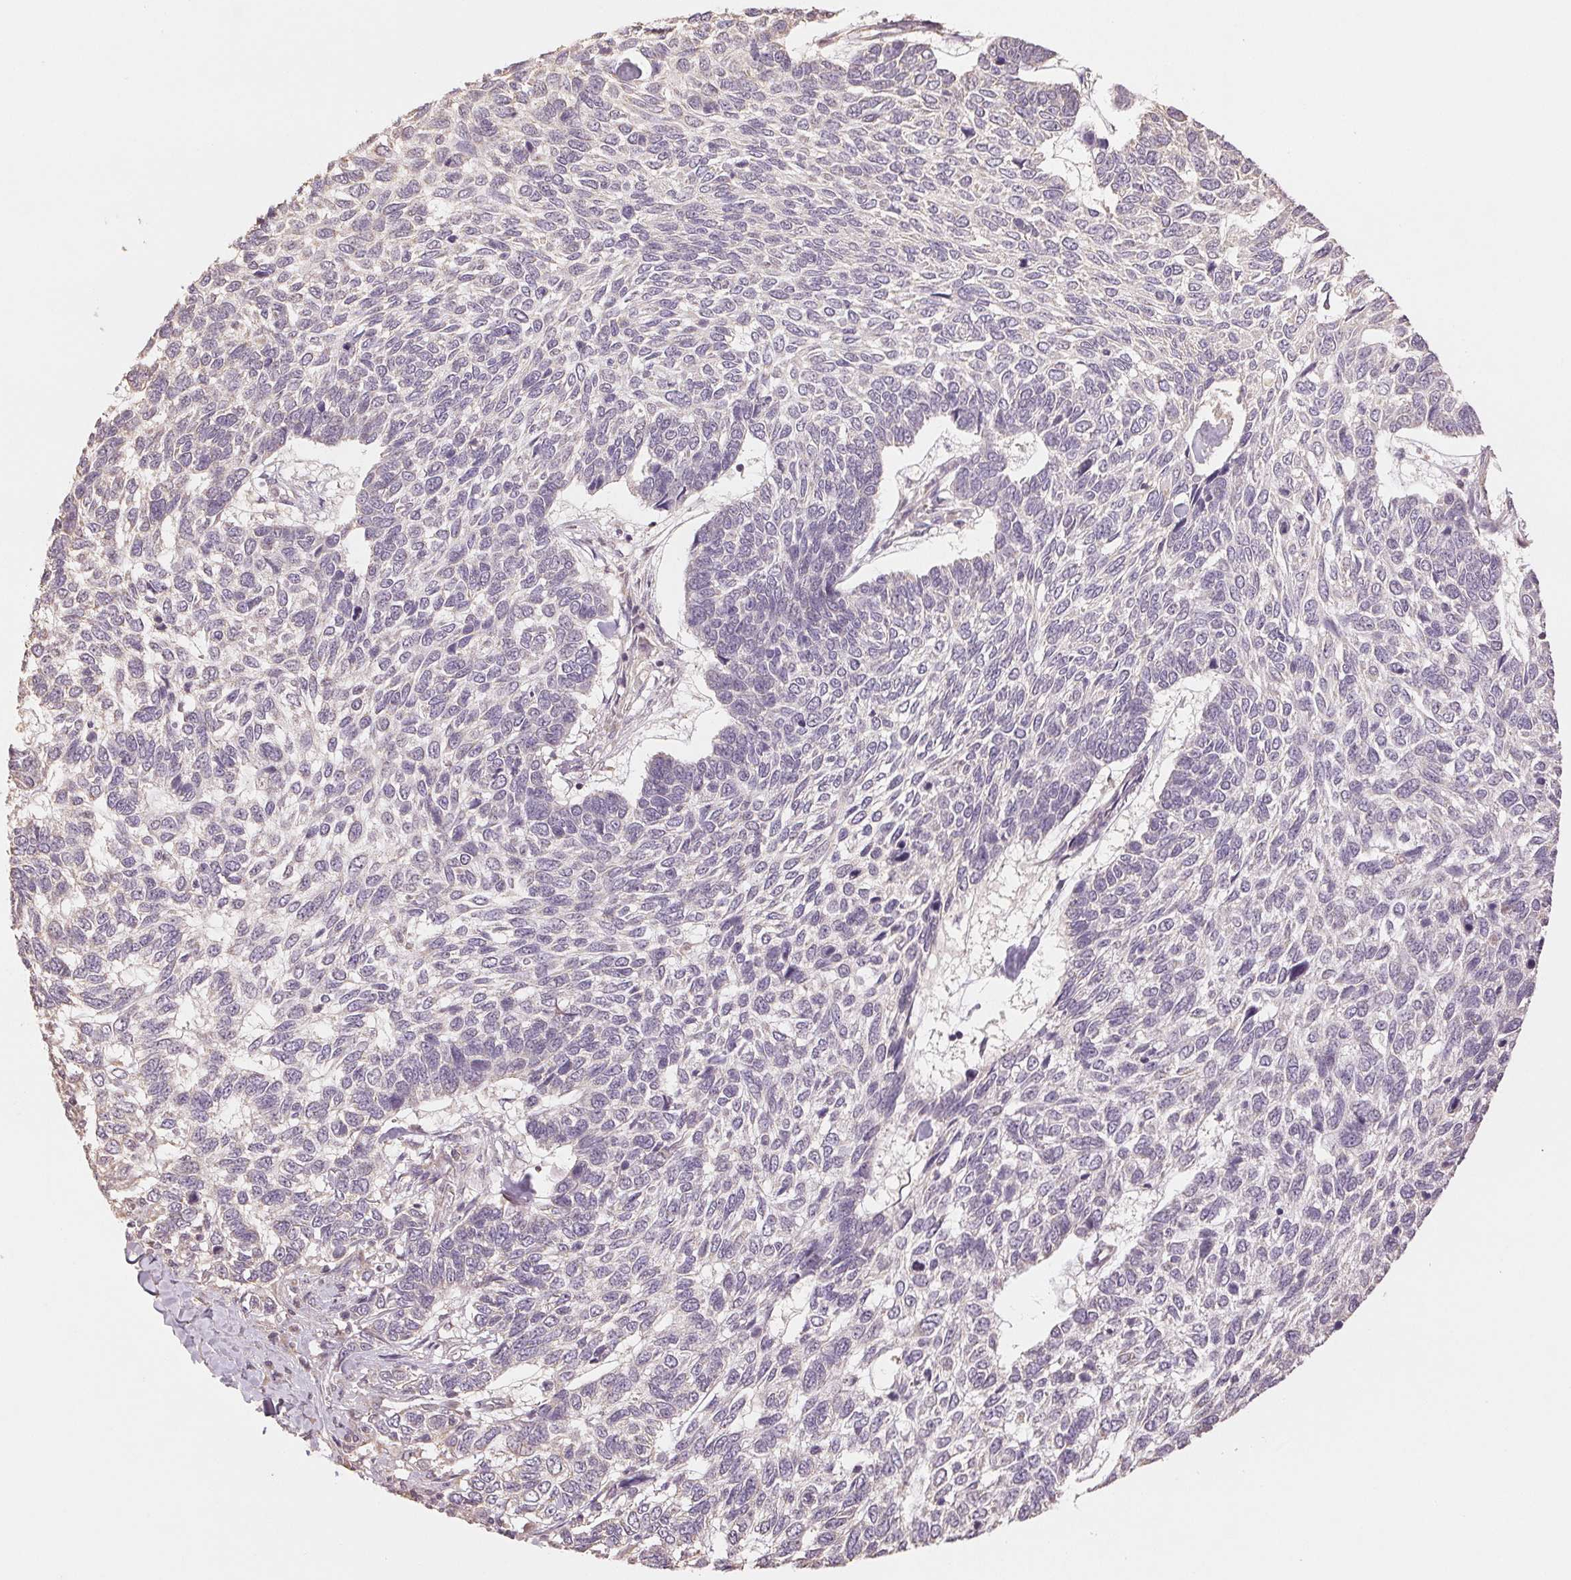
{"staining": {"intensity": "negative", "quantity": "none", "location": "none"}, "tissue": "skin cancer", "cell_type": "Tumor cells", "image_type": "cancer", "snomed": [{"axis": "morphology", "description": "Basal cell carcinoma"}, {"axis": "topography", "description": "Skin"}], "caption": "This is a image of immunohistochemistry staining of skin cancer, which shows no expression in tumor cells.", "gene": "COX14", "patient": {"sex": "female", "age": 65}}